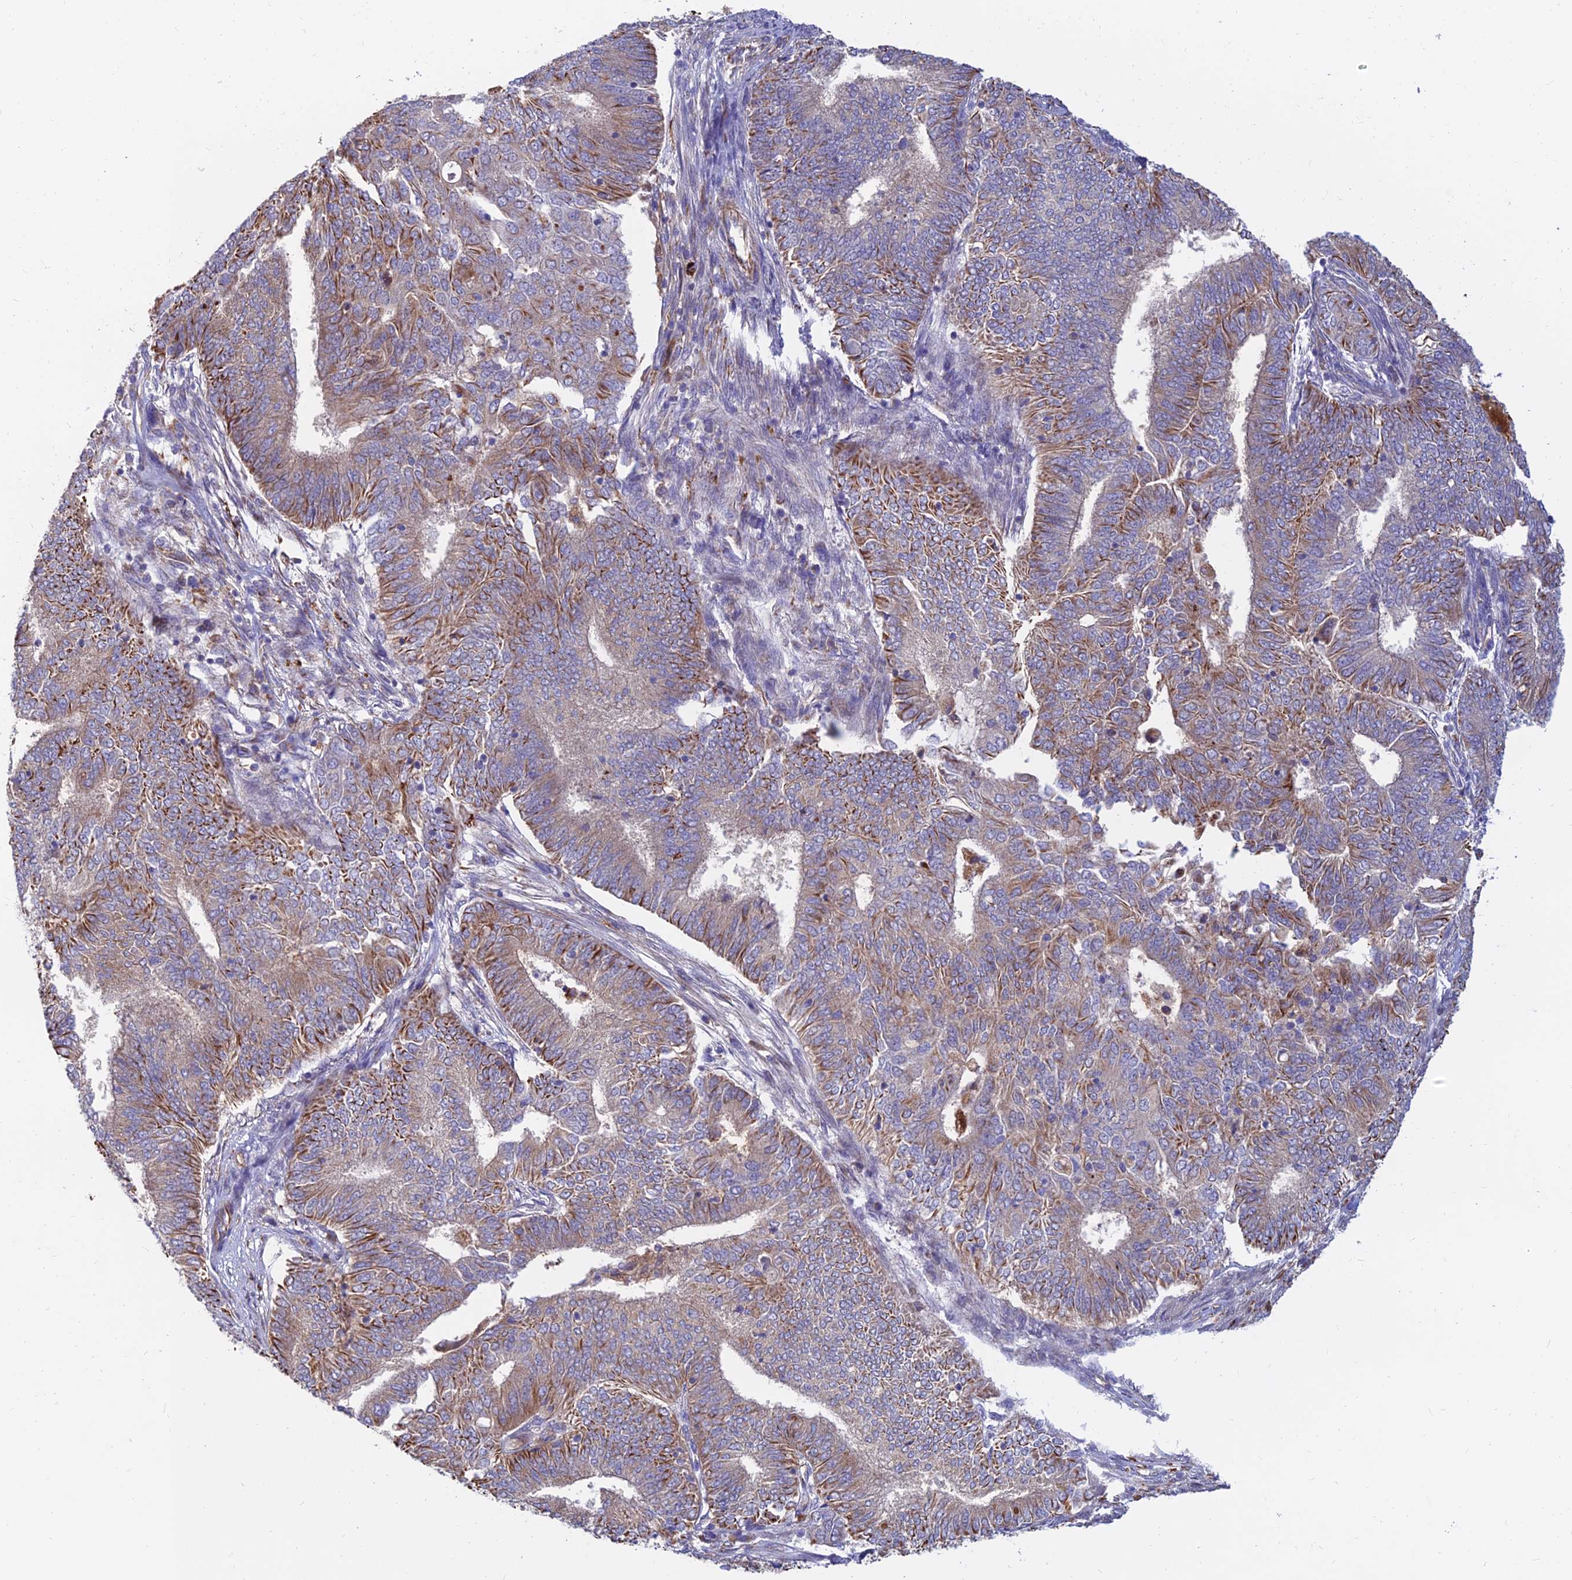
{"staining": {"intensity": "moderate", "quantity": "25%-75%", "location": "cytoplasmic/membranous"}, "tissue": "endometrial cancer", "cell_type": "Tumor cells", "image_type": "cancer", "snomed": [{"axis": "morphology", "description": "Adenocarcinoma, NOS"}, {"axis": "topography", "description": "Endometrium"}], "caption": "Endometrial cancer stained with a protein marker shows moderate staining in tumor cells.", "gene": "CDK18", "patient": {"sex": "female", "age": 62}}